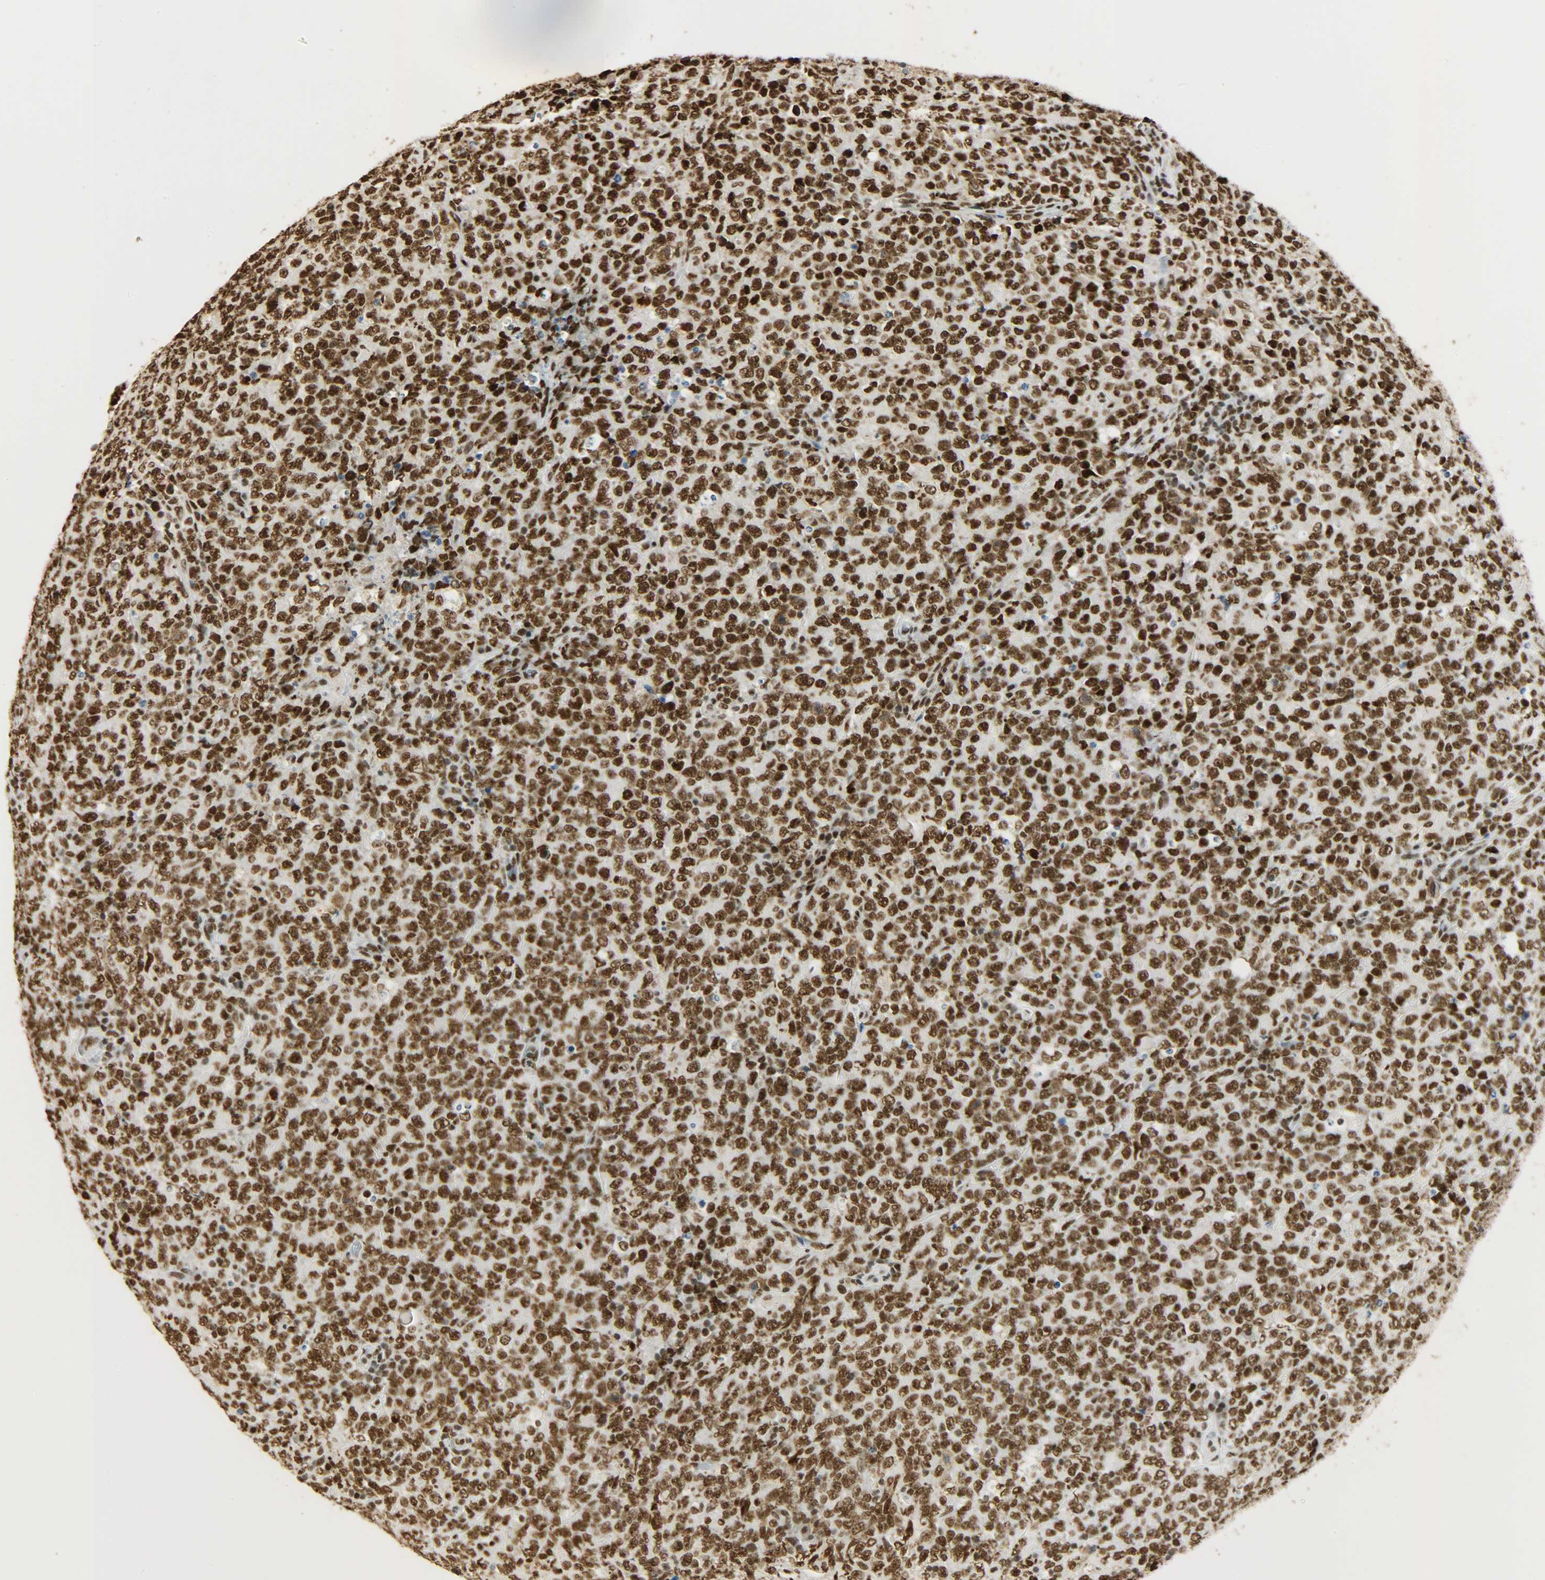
{"staining": {"intensity": "strong", "quantity": ">75%", "location": "nuclear"}, "tissue": "lymphoma", "cell_type": "Tumor cells", "image_type": "cancer", "snomed": [{"axis": "morphology", "description": "Malignant lymphoma, non-Hodgkin's type, High grade"}, {"axis": "topography", "description": "Tonsil"}], "caption": "A high-resolution image shows IHC staining of high-grade malignant lymphoma, non-Hodgkin's type, which exhibits strong nuclear expression in about >75% of tumor cells.", "gene": "KHDRBS1", "patient": {"sex": "female", "age": 36}}